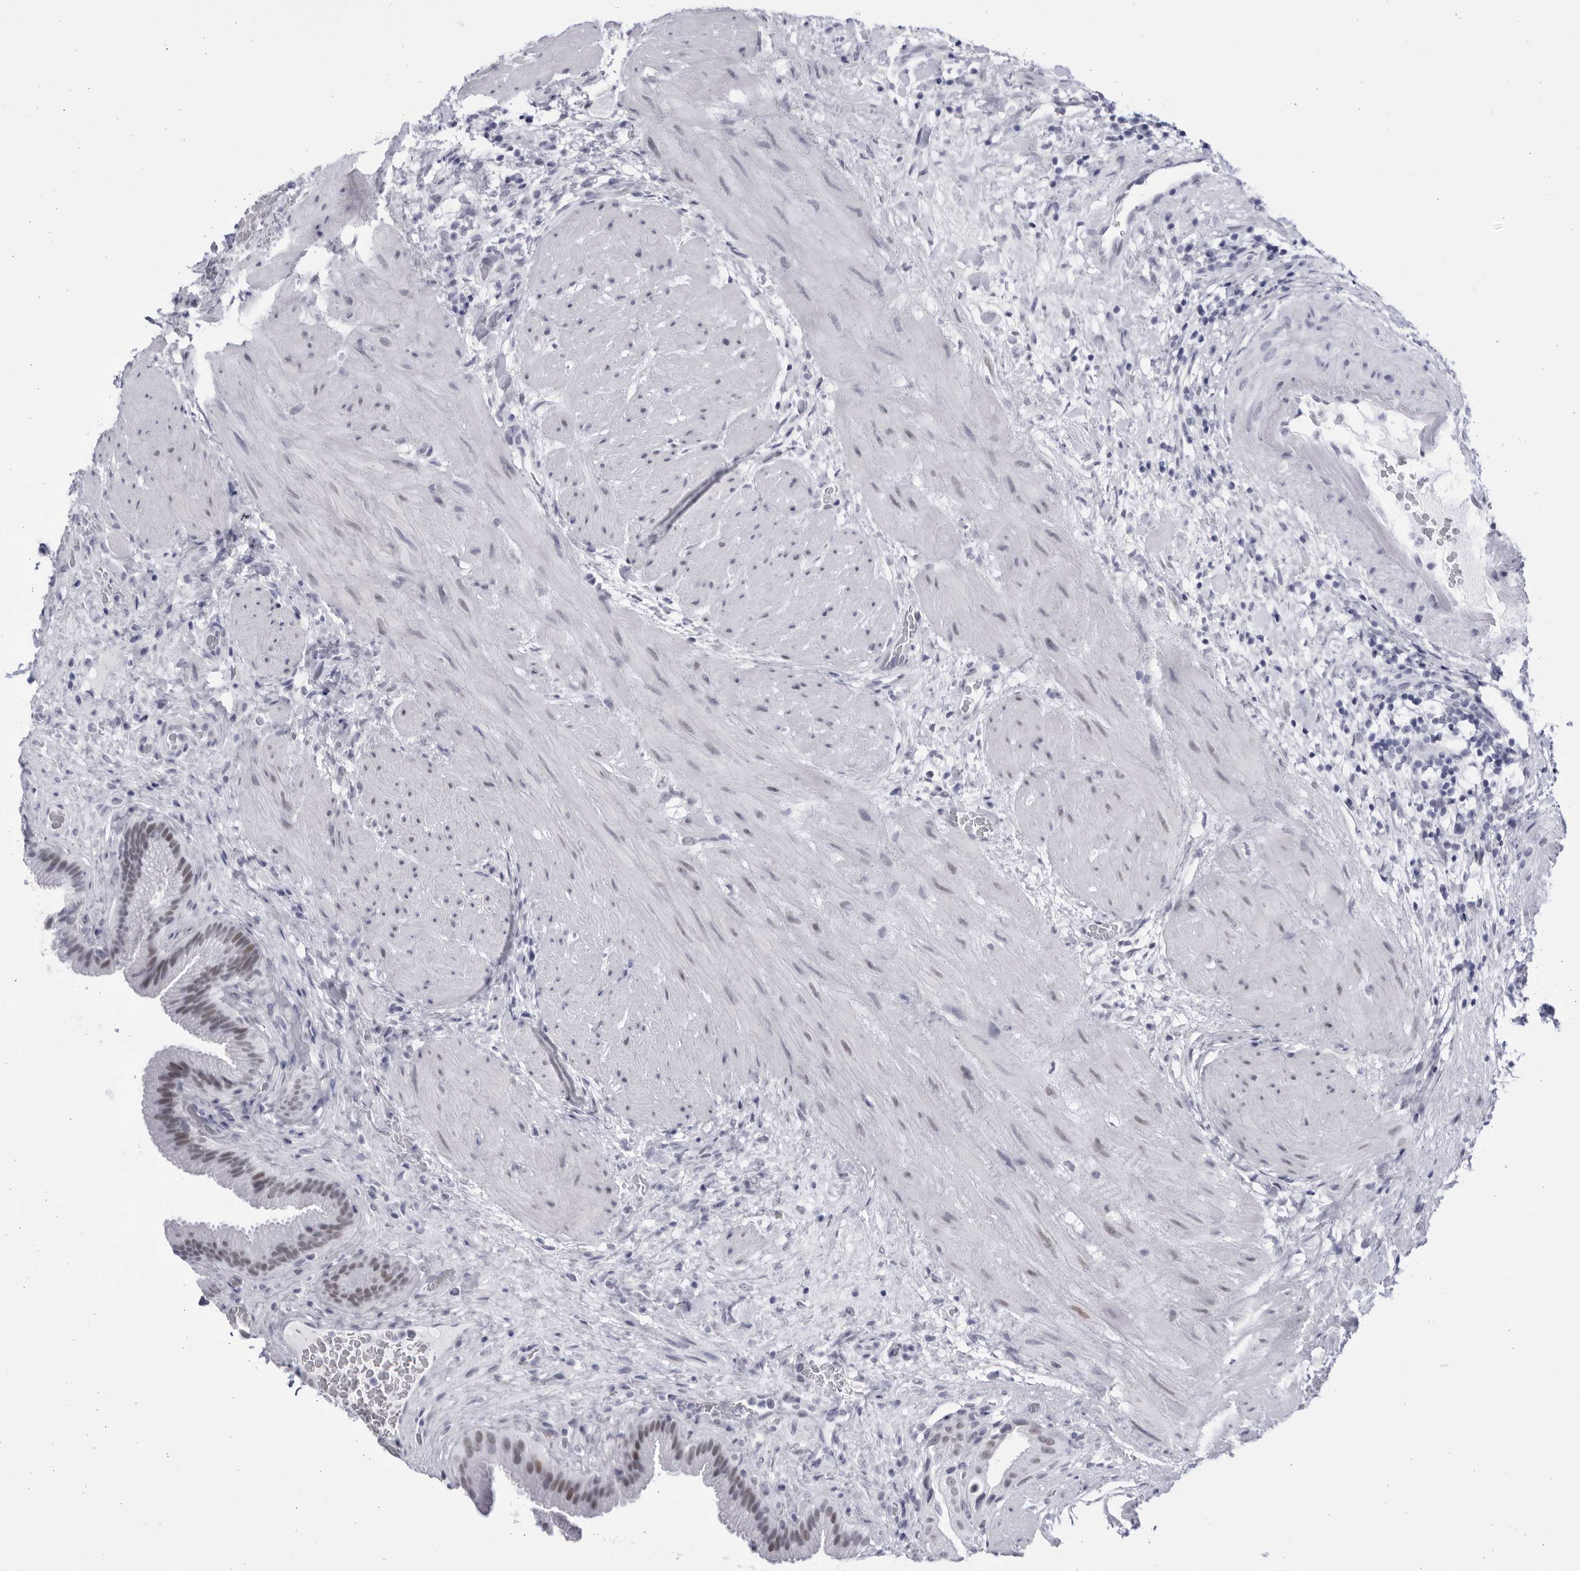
{"staining": {"intensity": "moderate", "quantity": ">75%", "location": "nuclear"}, "tissue": "gallbladder", "cell_type": "Glandular cells", "image_type": "normal", "snomed": [{"axis": "morphology", "description": "Normal tissue, NOS"}, {"axis": "topography", "description": "Gallbladder"}], "caption": "Brown immunohistochemical staining in normal human gallbladder reveals moderate nuclear positivity in about >75% of glandular cells.", "gene": "CCDC181", "patient": {"sex": "male", "age": 49}}